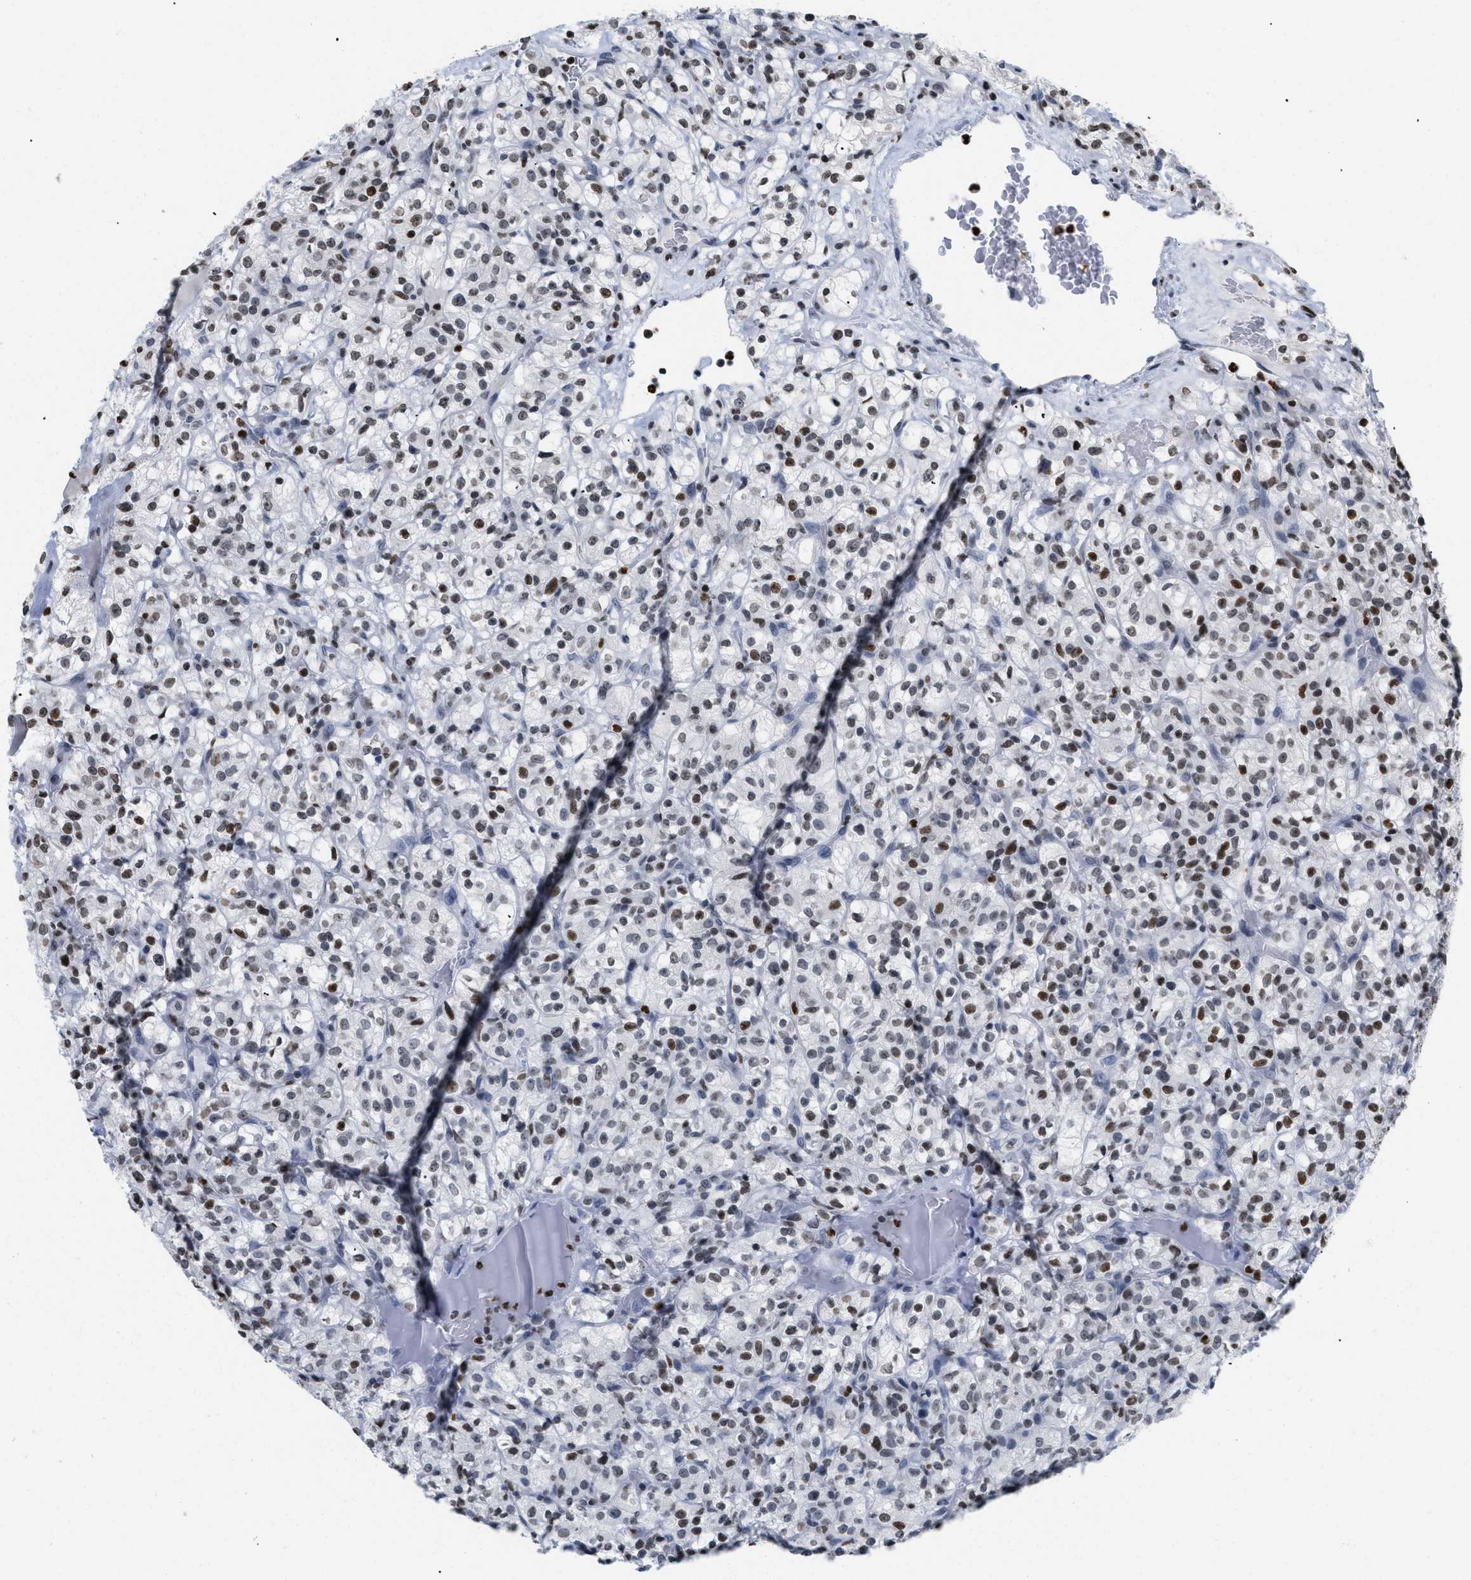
{"staining": {"intensity": "moderate", "quantity": ">75%", "location": "nuclear"}, "tissue": "renal cancer", "cell_type": "Tumor cells", "image_type": "cancer", "snomed": [{"axis": "morphology", "description": "Normal tissue, NOS"}, {"axis": "morphology", "description": "Adenocarcinoma, NOS"}, {"axis": "topography", "description": "Kidney"}], "caption": "Immunohistochemical staining of human renal adenocarcinoma displays medium levels of moderate nuclear protein staining in about >75% of tumor cells. (Stains: DAB in brown, nuclei in blue, Microscopy: brightfield microscopy at high magnification).", "gene": "HMGN2", "patient": {"sex": "female", "age": 72}}